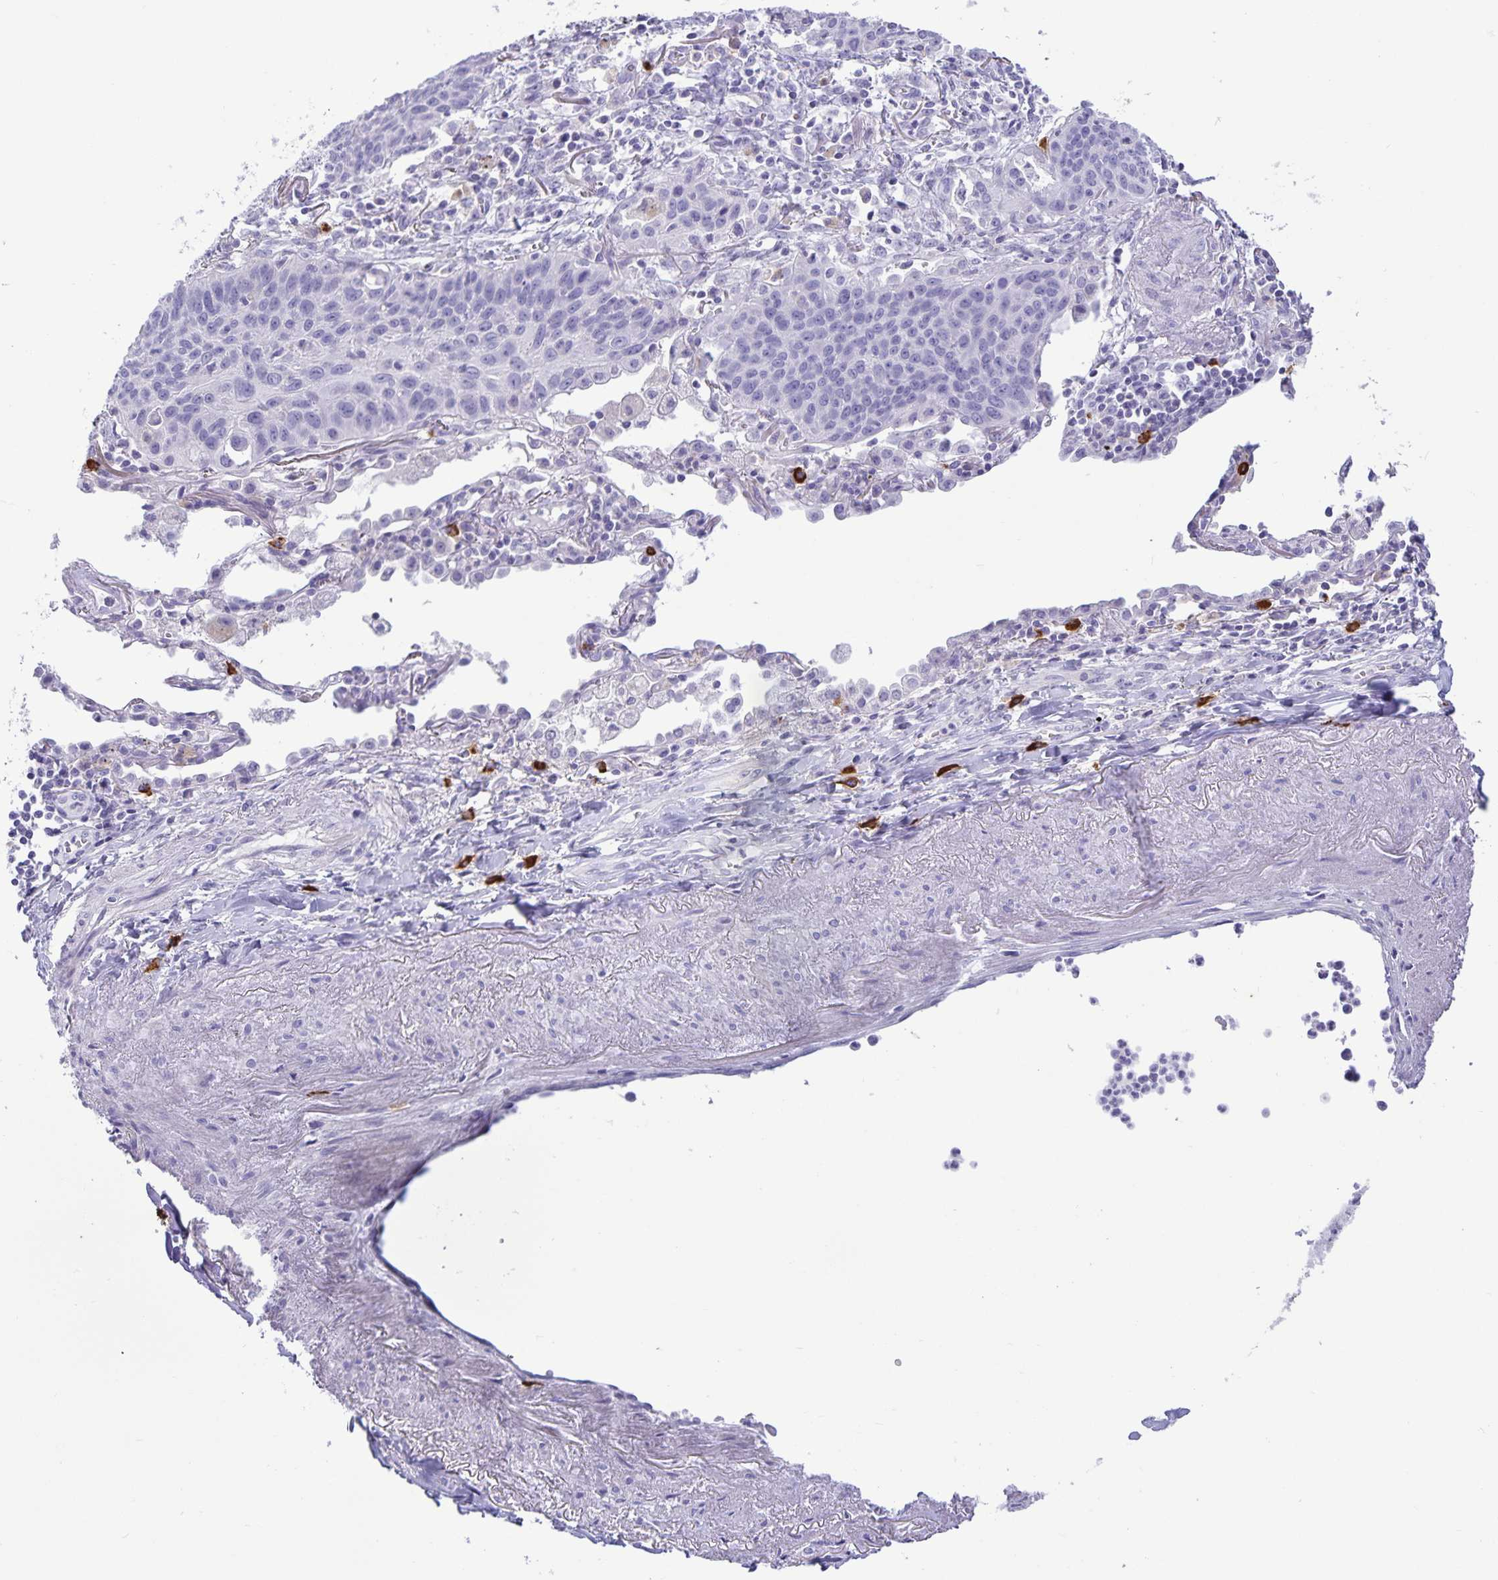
{"staining": {"intensity": "negative", "quantity": "none", "location": "none"}, "tissue": "lung cancer", "cell_type": "Tumor cells", "image_type": "cancer", "snomed": [{"axis": "morphology", "description": "Squamous cell carcinoma, NOS"}, {"axis": "topography", "description": "Lung"}], "caption": "The immunohistochemistry micrograph has no significant positivity in tumor cells of lung cancer tissue.", "gene": "IBTK", "patient": {"sex": "male", "age": 71}}